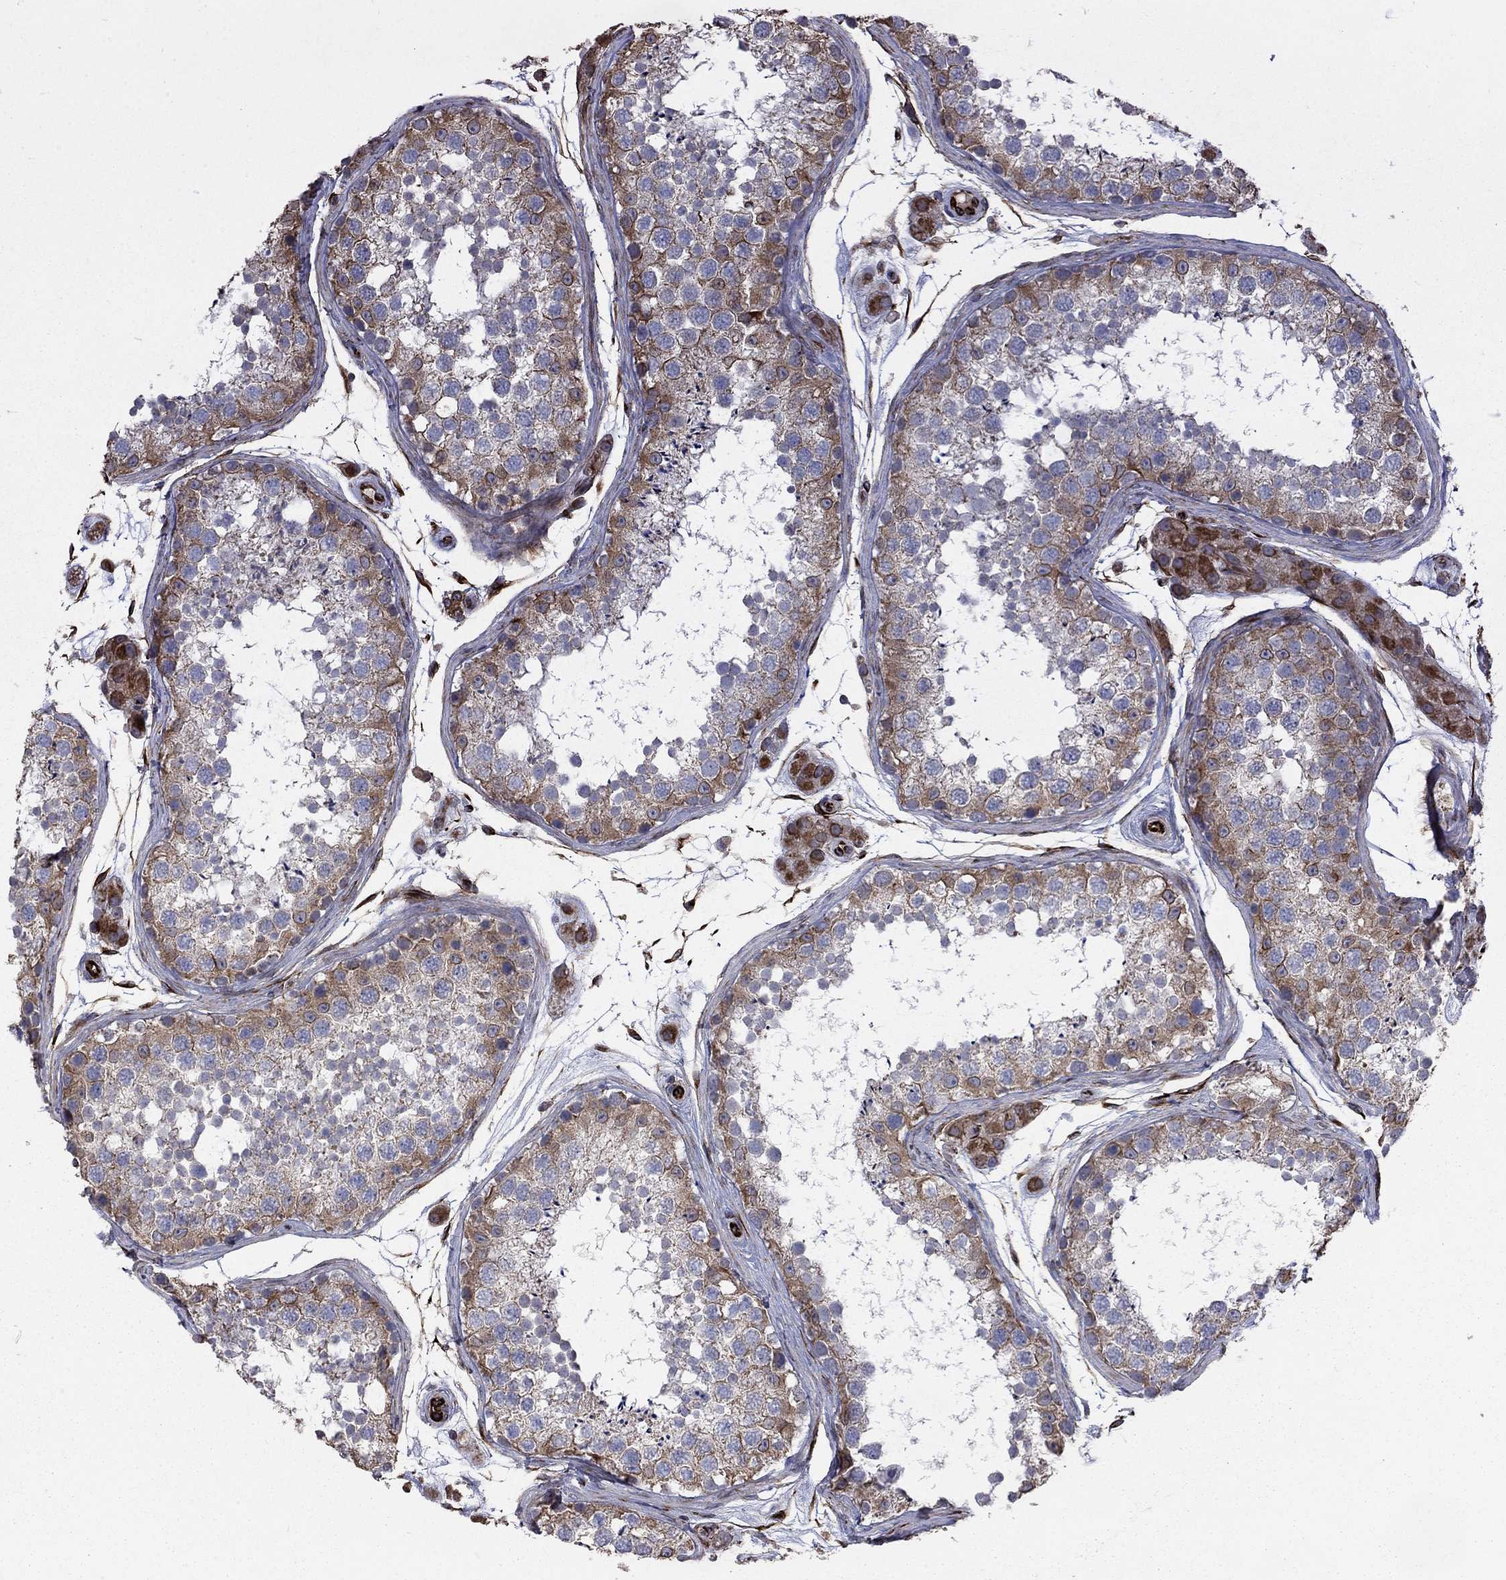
{"staining": {"intensity": "moderate", "quantity": "25%-75%", "location": "cytoplasmic/membranous"}, "tissue": "testis", "cell_type": "Cells in seminiferous ducts", "image_type": "normal", "snomed": [{"axis": "morphology", "description": "Normal tissue, NOS"}, {"axis": "topography", "description": "Testis"}], "caption": "Protein expression analysis of unremarkable testis demonstrates moderate cytoplasmic/membranous staining in about 25%-75% of cells in seminiferous ducts.", "gene": "NDUFC1", "patient": {"sex": "male", "age": 41}}